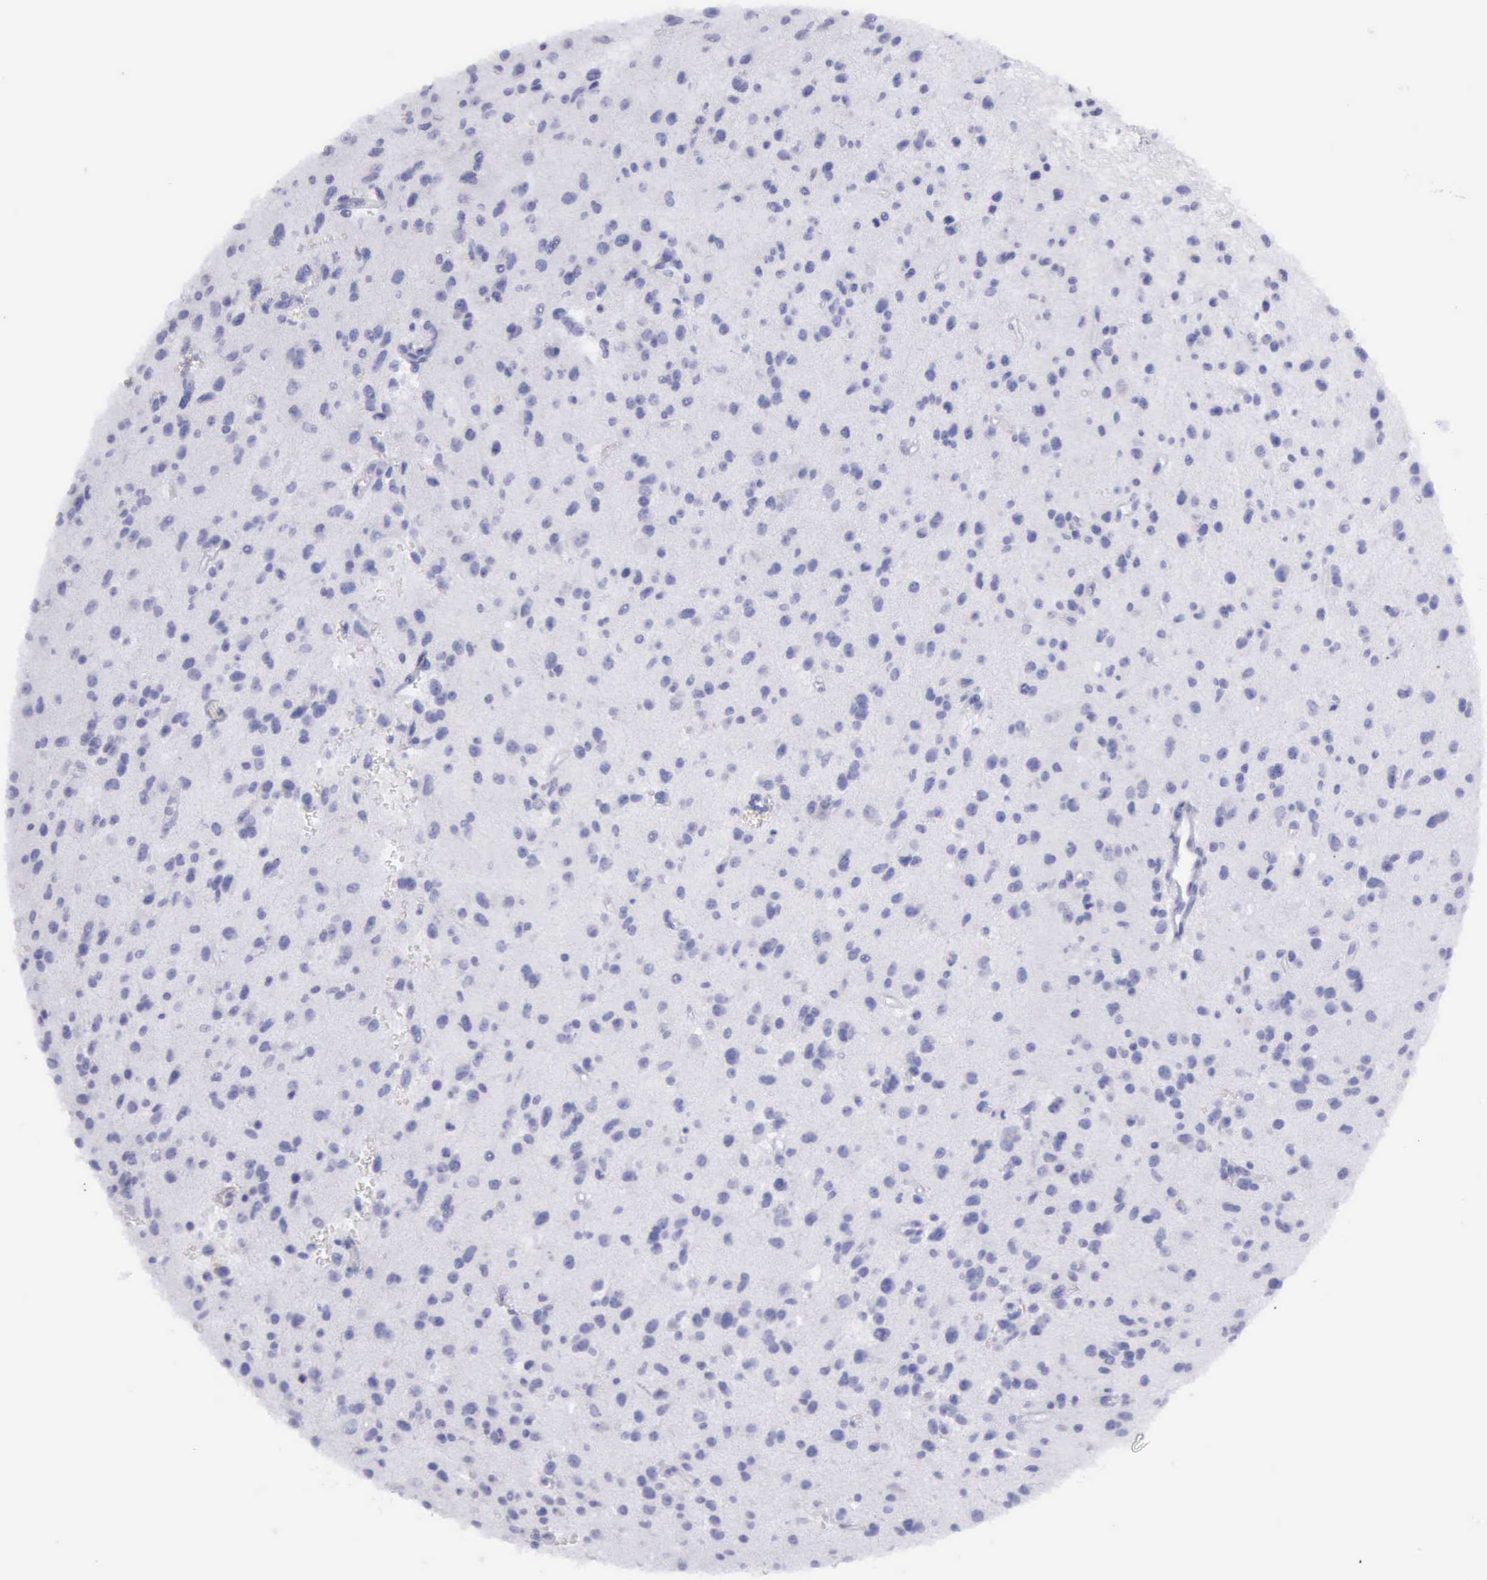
{"staining": {"intensity": "negative", "quantity": "none", "location": "none"}, "tissue": "glioma", "cell_type": "Tumor cells", "image_type": "cancer", "snomed": [{"axis": "morphology", "description": "Glioma, malignant, Low grade"}, {"axis": "topography", "description": "Brain"}], "caption": "The histopathology image shows no significant staining in tumor cells of low-grade glioma (malignant).", "gene": "AOC3", "patient": {"sex": "female", "age": 46}}